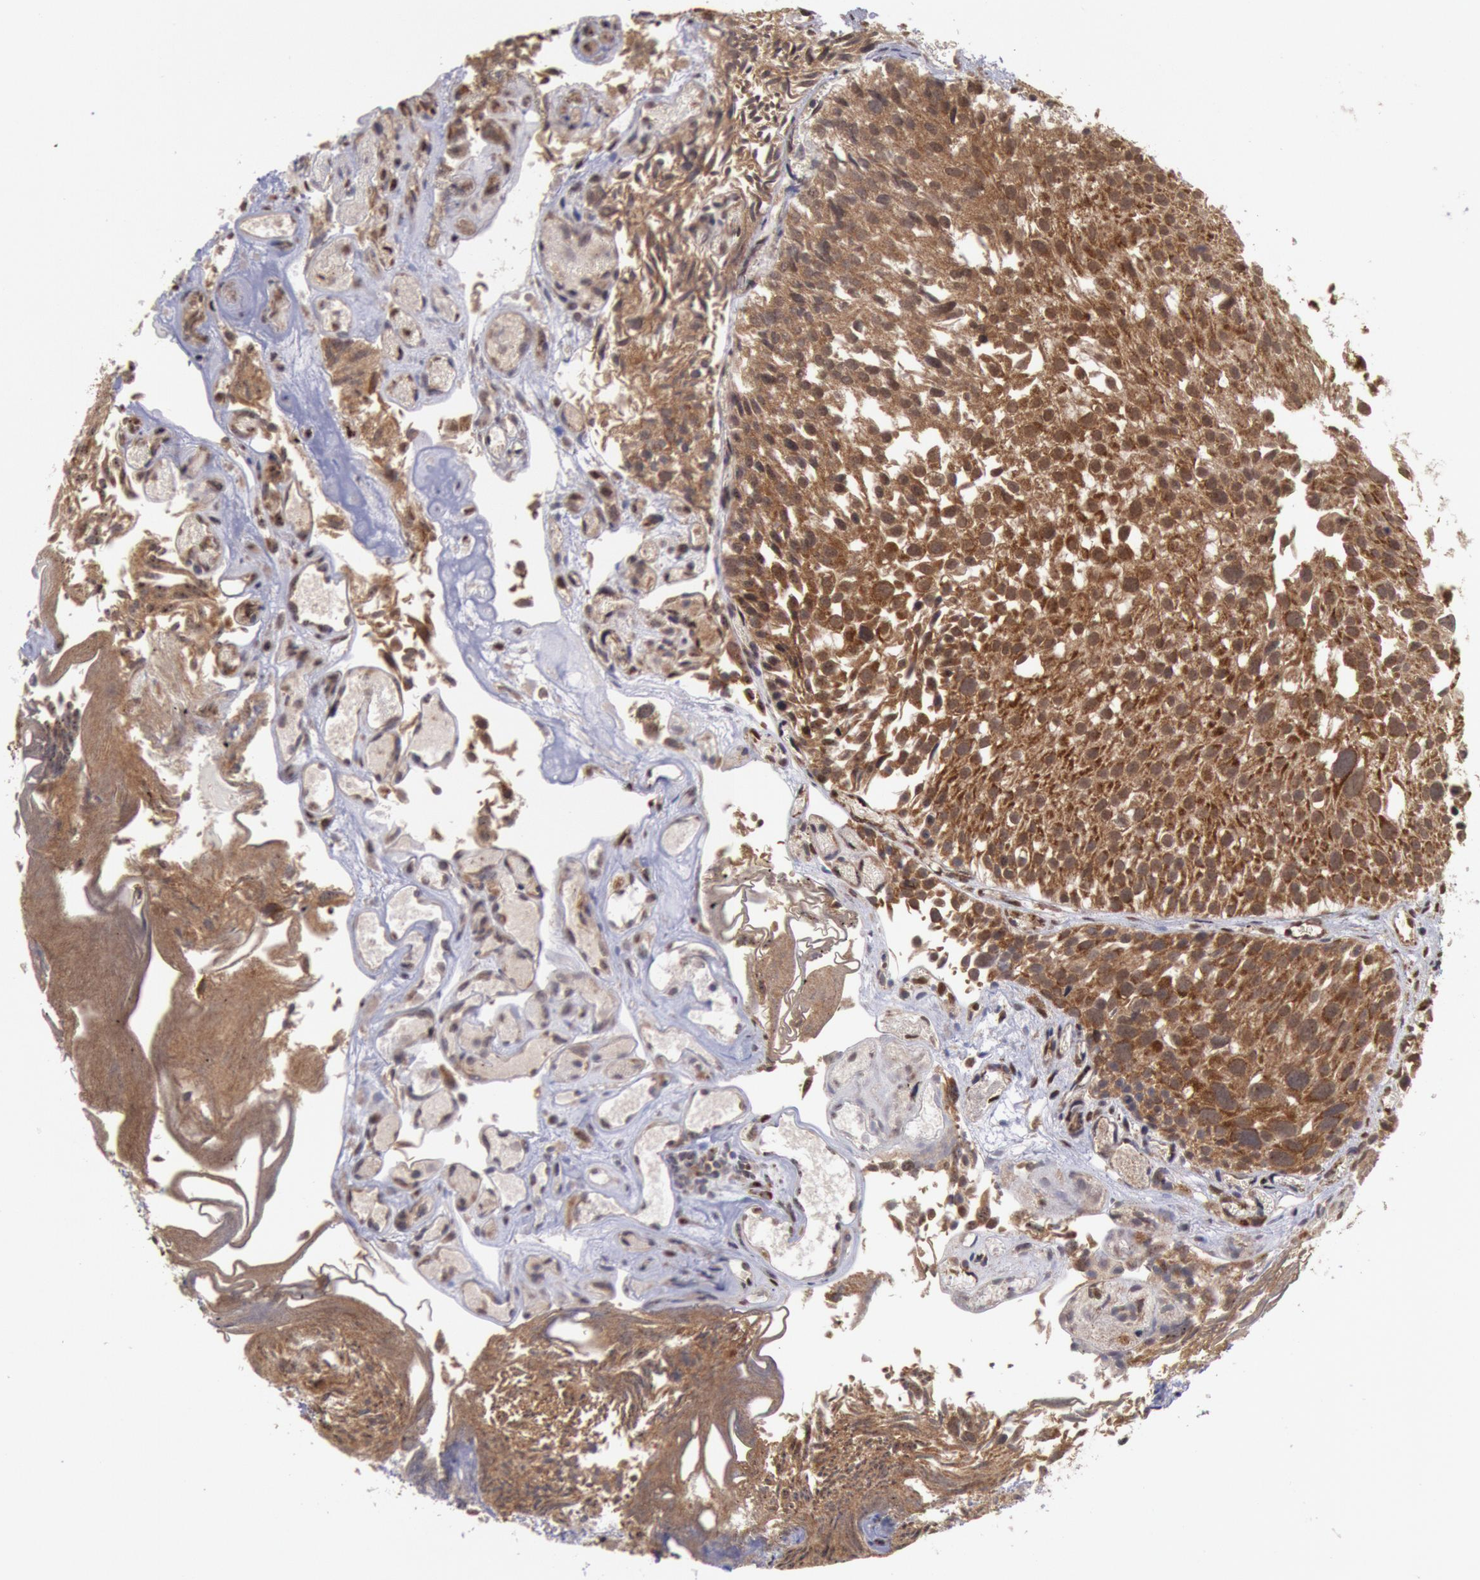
{"staining": {"intensity": "moderate", "quantity": ">75%", "location": "cytoplasmic/membranous,nuclear"}, "tissue": "urothelial cancer", "cell_type": "Tumor cells", "image_type": "cancer", "snomed": [{"axis": "morphology", "description": "Urothelial carcinoma, High grade"}, {"axis": "topography", "description": "Urinary bladder"}], "caption": "Human urothelial cancer stained with a protein marker reveals moderate staining in tumor cells.", "gene": "STX17", "patient": {"sex": "female", "age": 78}}